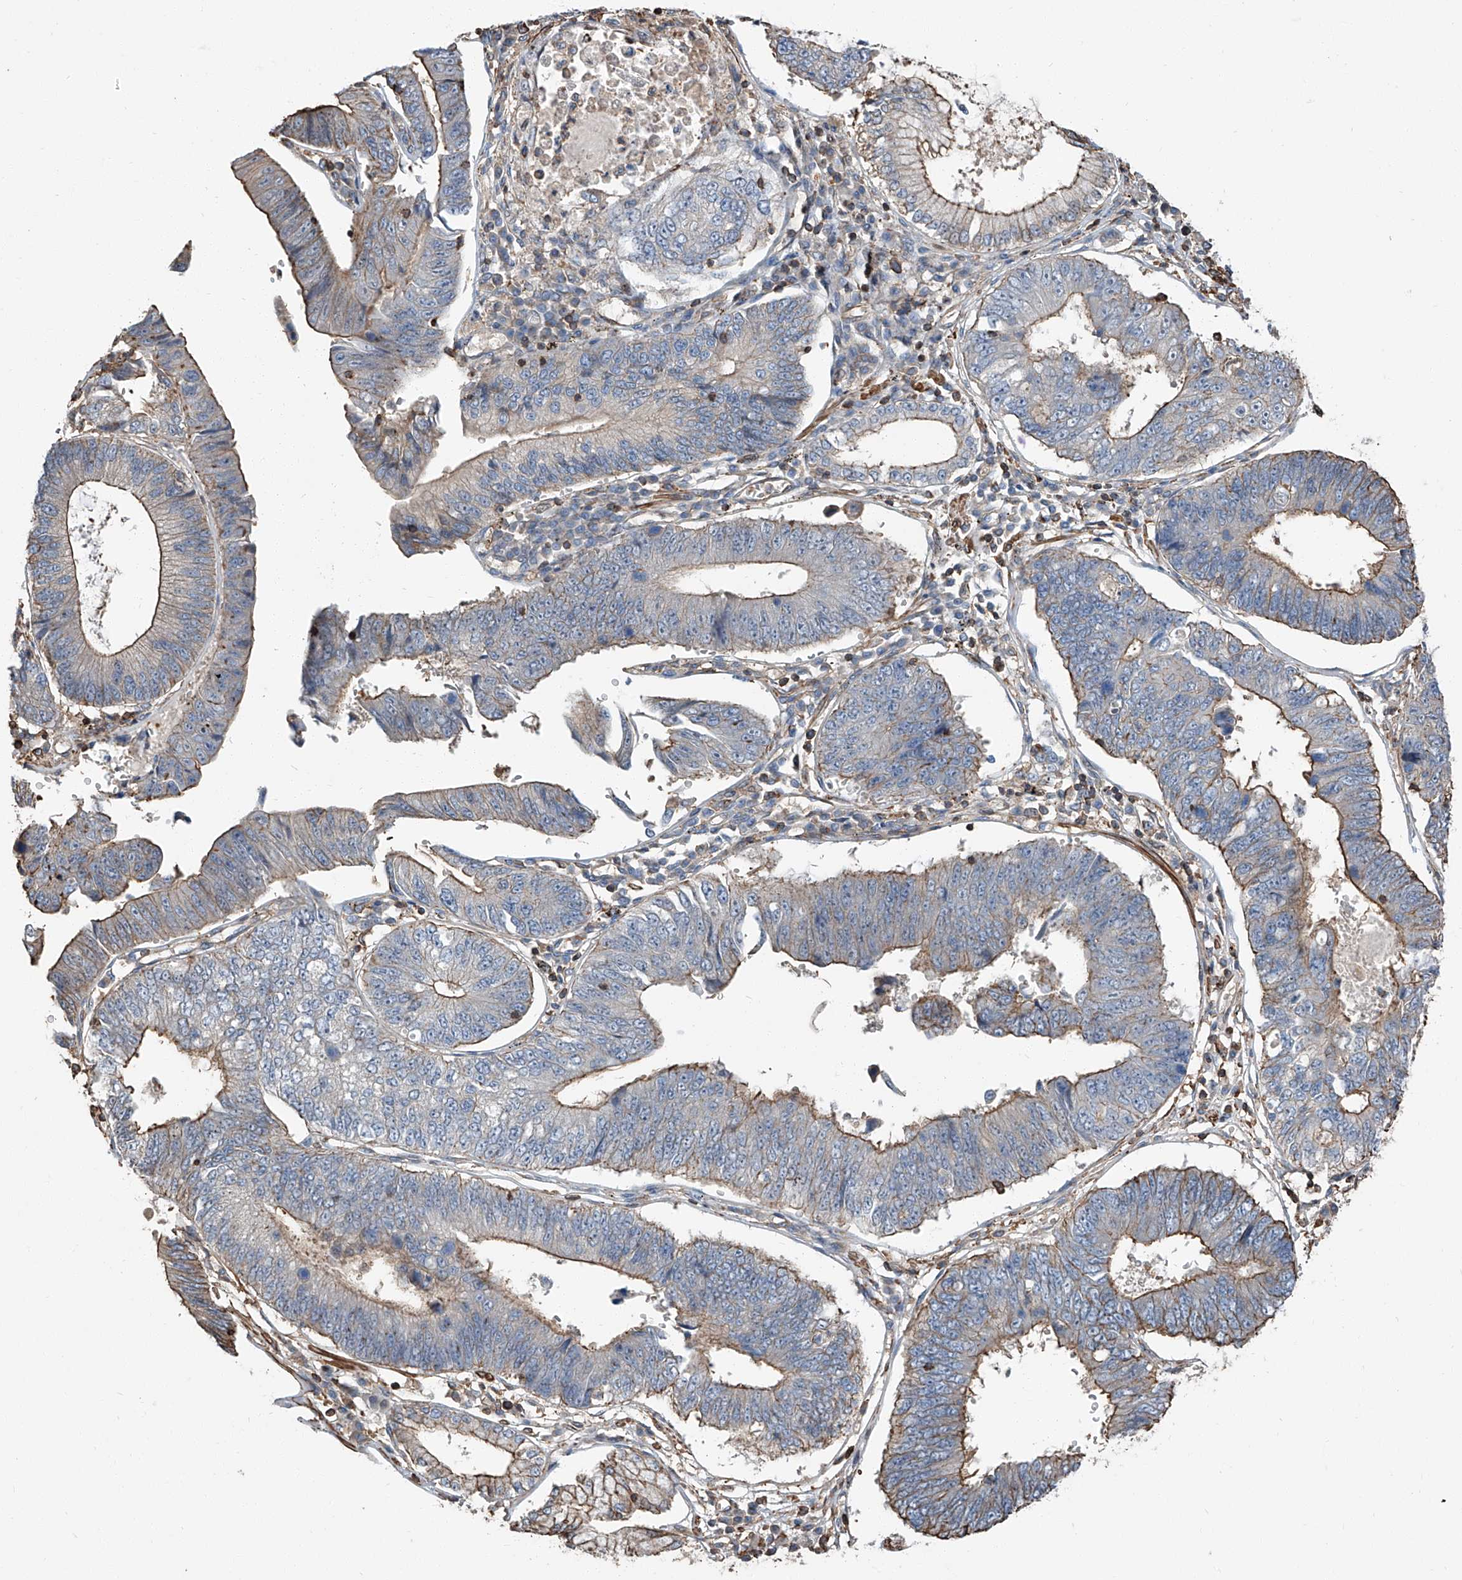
{"staining": {"intensity": "weak", "quantity": "25%-75%", "location": "cytoplasmic/membranous"}, "tissue": "stomach cancer", "cell_type": "Tumor cells", "image_type": "cancer", "snomed": [{"axis": "morphology", "description": "Adenocarcinoma, NOS"}, {"axis": "topography", "description": "Stomach"}], "caption": "Immunohistochemical staining of stomach adenocarcinoma exhibits low levels of weak cytoplasmic/membranous expression in about 25%-75% of tumor cells. The staining is performed using DAB (3,3'-diaminobenzidine) brown chromogen to label protein expression. The nuclei are counter-stained blue using hematoxylin.", "gene": "PIEZO2", "patient": {"sex": "male", "age": 59}}